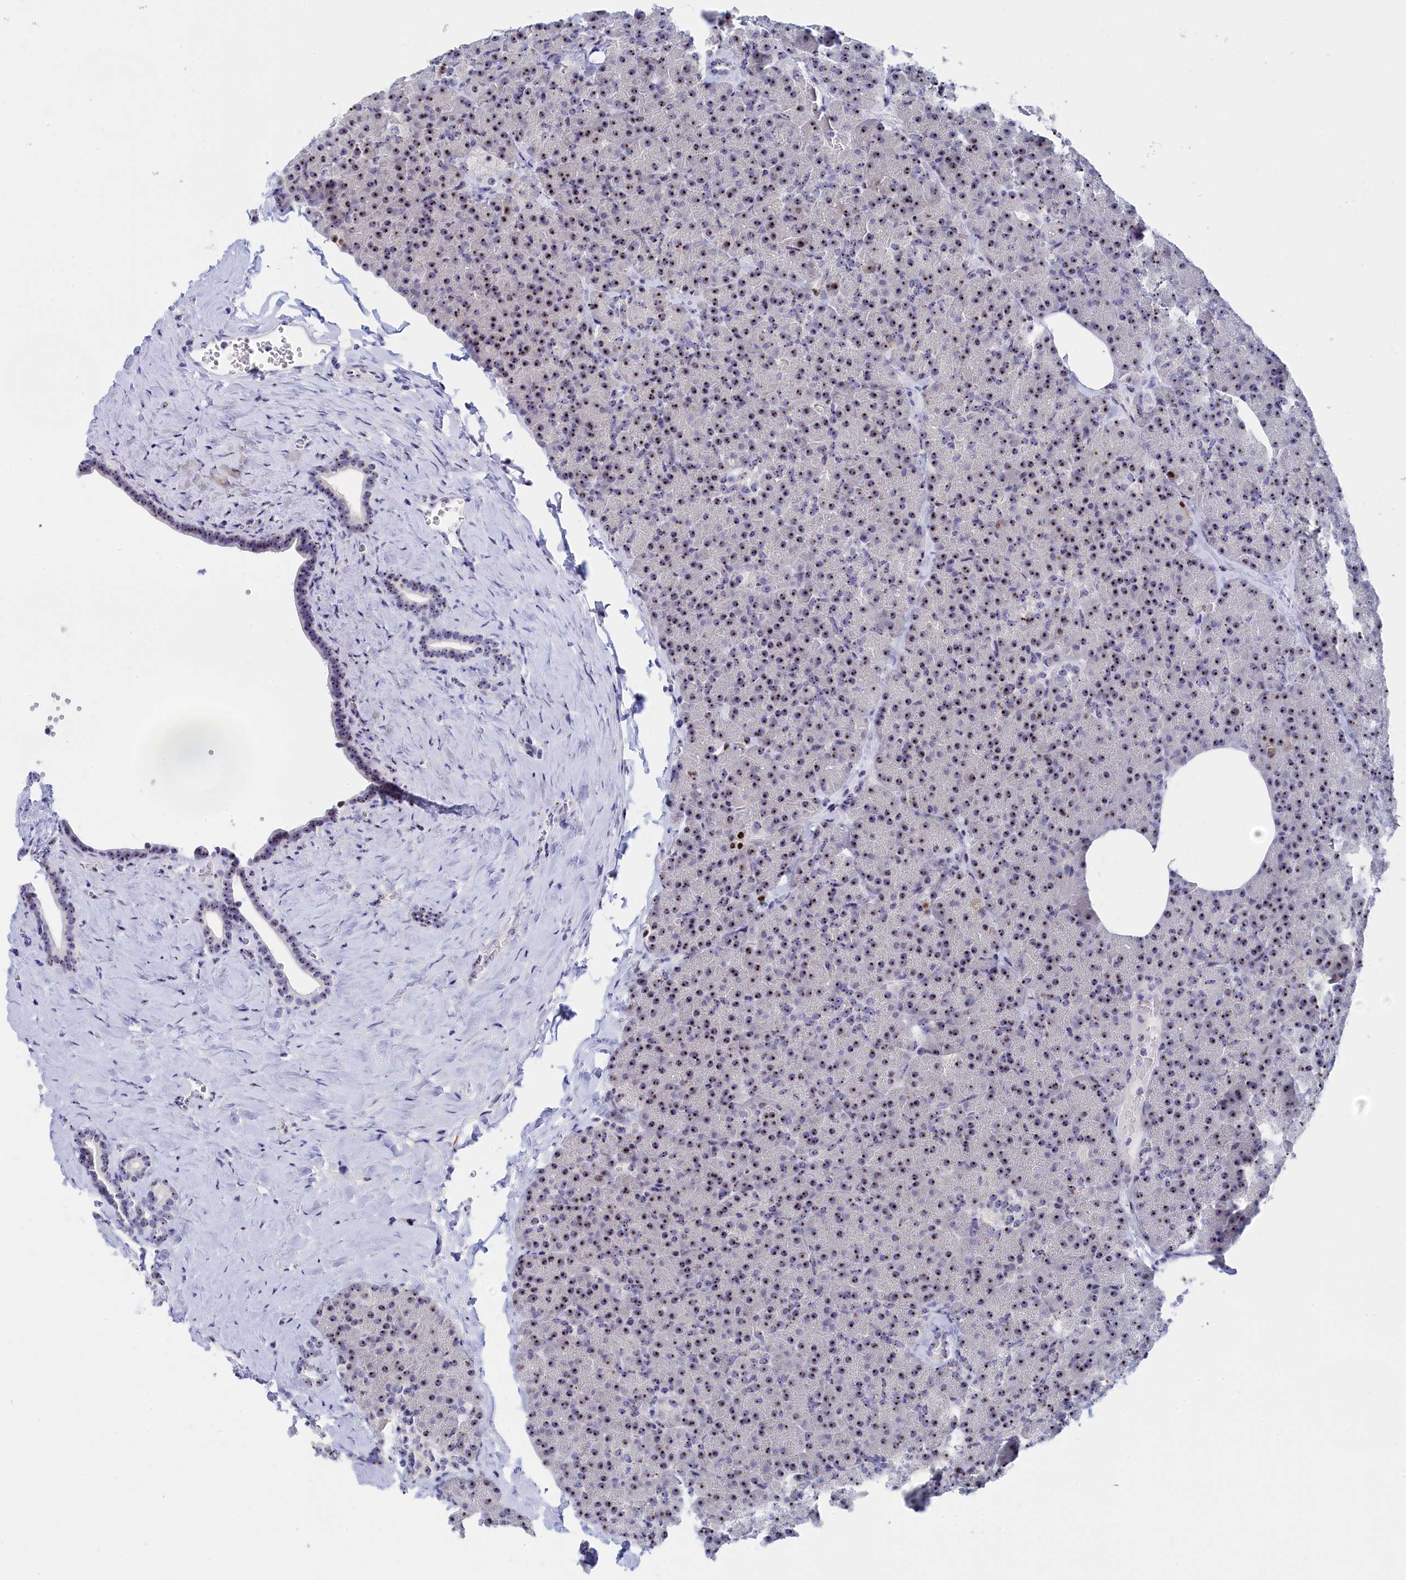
{"staining": {"intensity": "moderate", "quantity": ">75%", "location": "nuclear"}, "tissue": "pancreas", "cell_type": "Exocrine glandular cells", "image_type": "normal", "snomed": [{"axis": "morphology", "description": "Normal tissue, NOS"}, {"axis": "morphology", "description": "Carcinoid, malignant, NOS"}, {"axis": "topography", "description": "Pancreas"}], "caption": "This micrograph reveals benign pancreas stained with immunohistochemistry to label a protein in brown. The nuclear of exocrine glandular cells show moderate positivity for the protein. Nuclei are counter-stained blue.", "gene": "RSL1D1", "patient": {"sex": "female", "age": 35}}